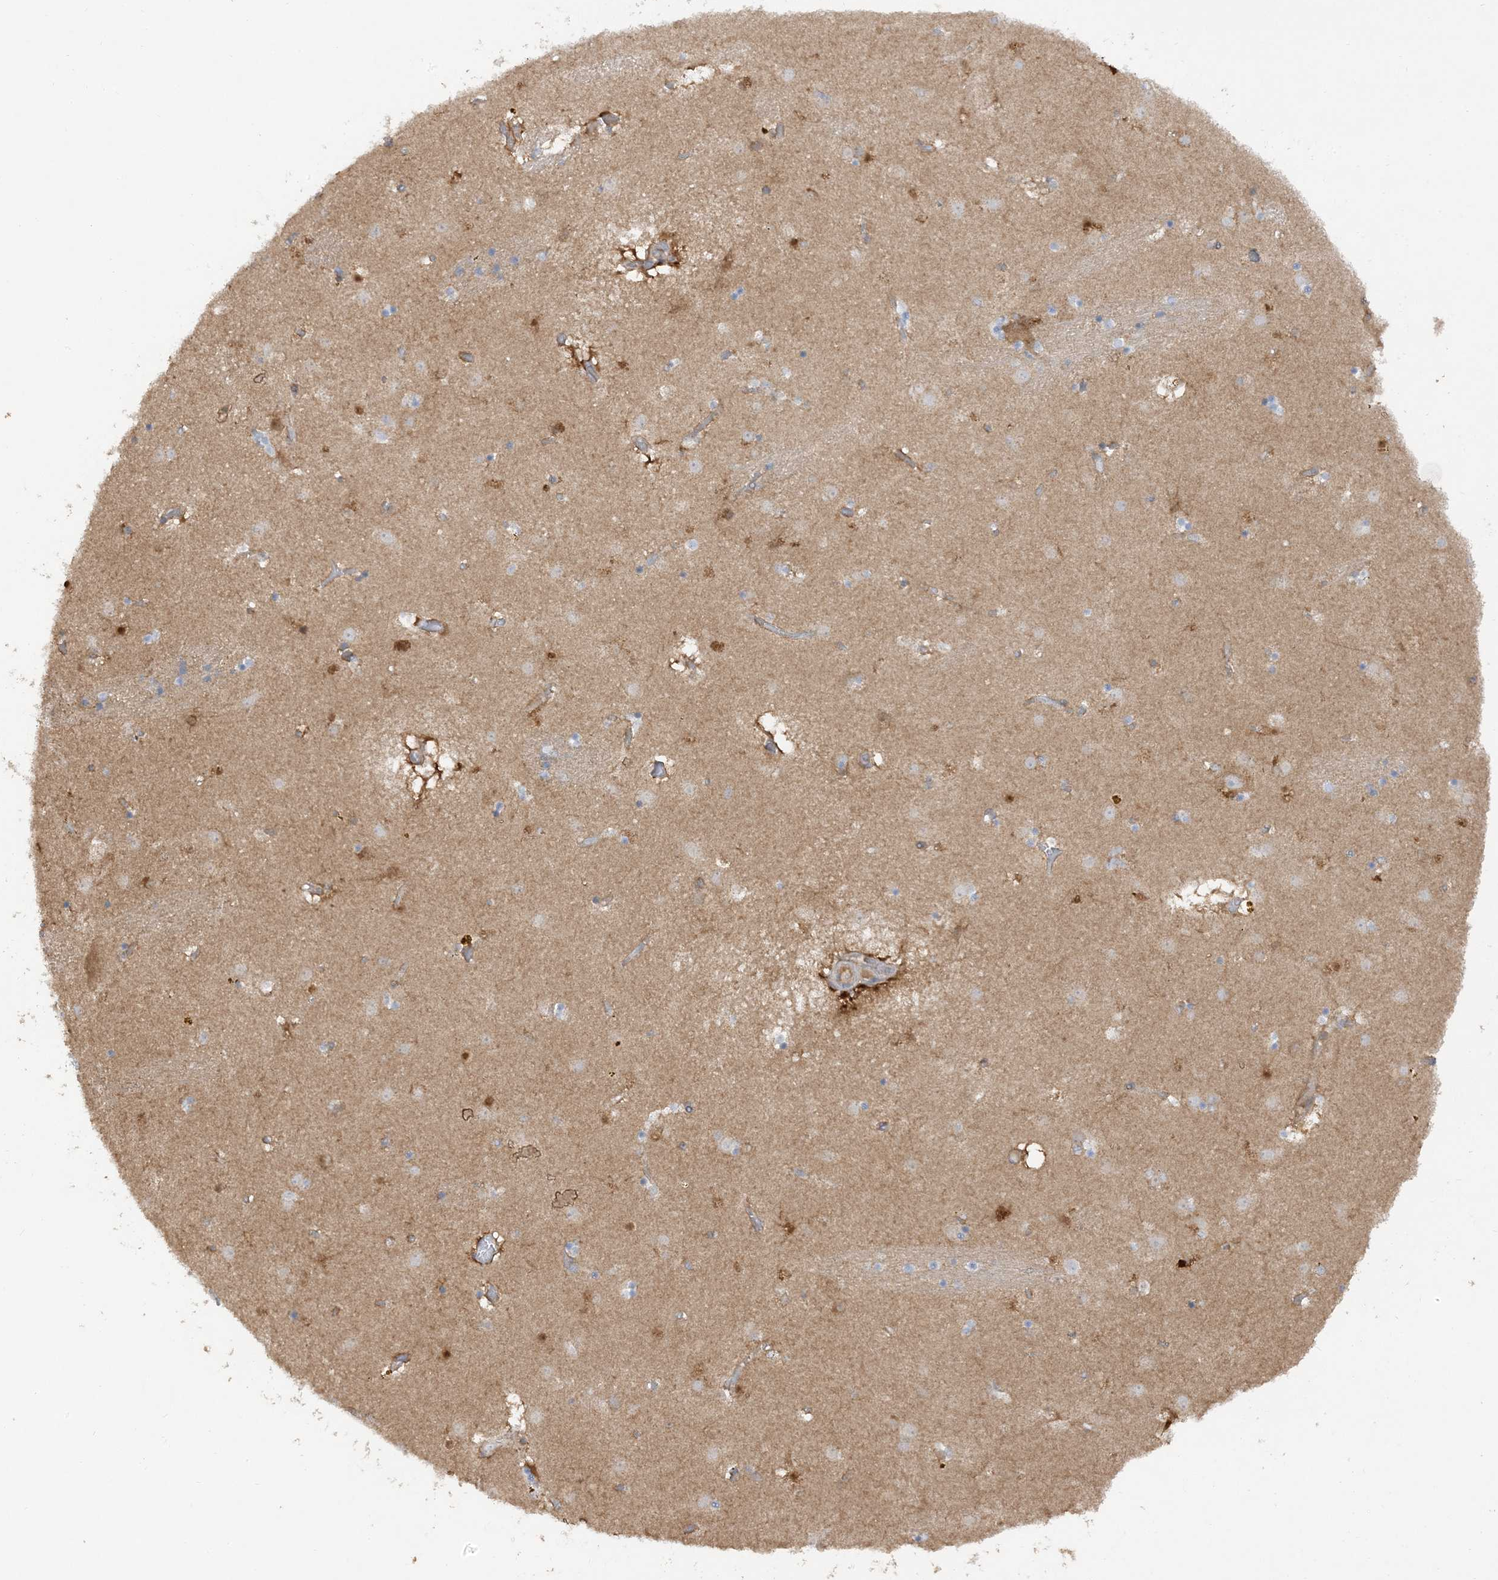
{"staining": {"intensity": "strong", "quantity": "<25%", "location": "cytoplasmic/membranous,nuclear"}, "tissue": "caudate", "cell_type": "Glial cells", "image_type": "normal", "snomed": [{"axis": "morphology", "description": "Normal tissue, NOS"}, {"axis": "topography", "description": "Lateral ventricle wall"}], "caption": "Glial cells exhibit strong cytoplasmic/membranous,nuclear expression in about <25% of cells in benign caudate.", "gene": "PHACTR2", "patient": {"sex": "male", "age": 70}}